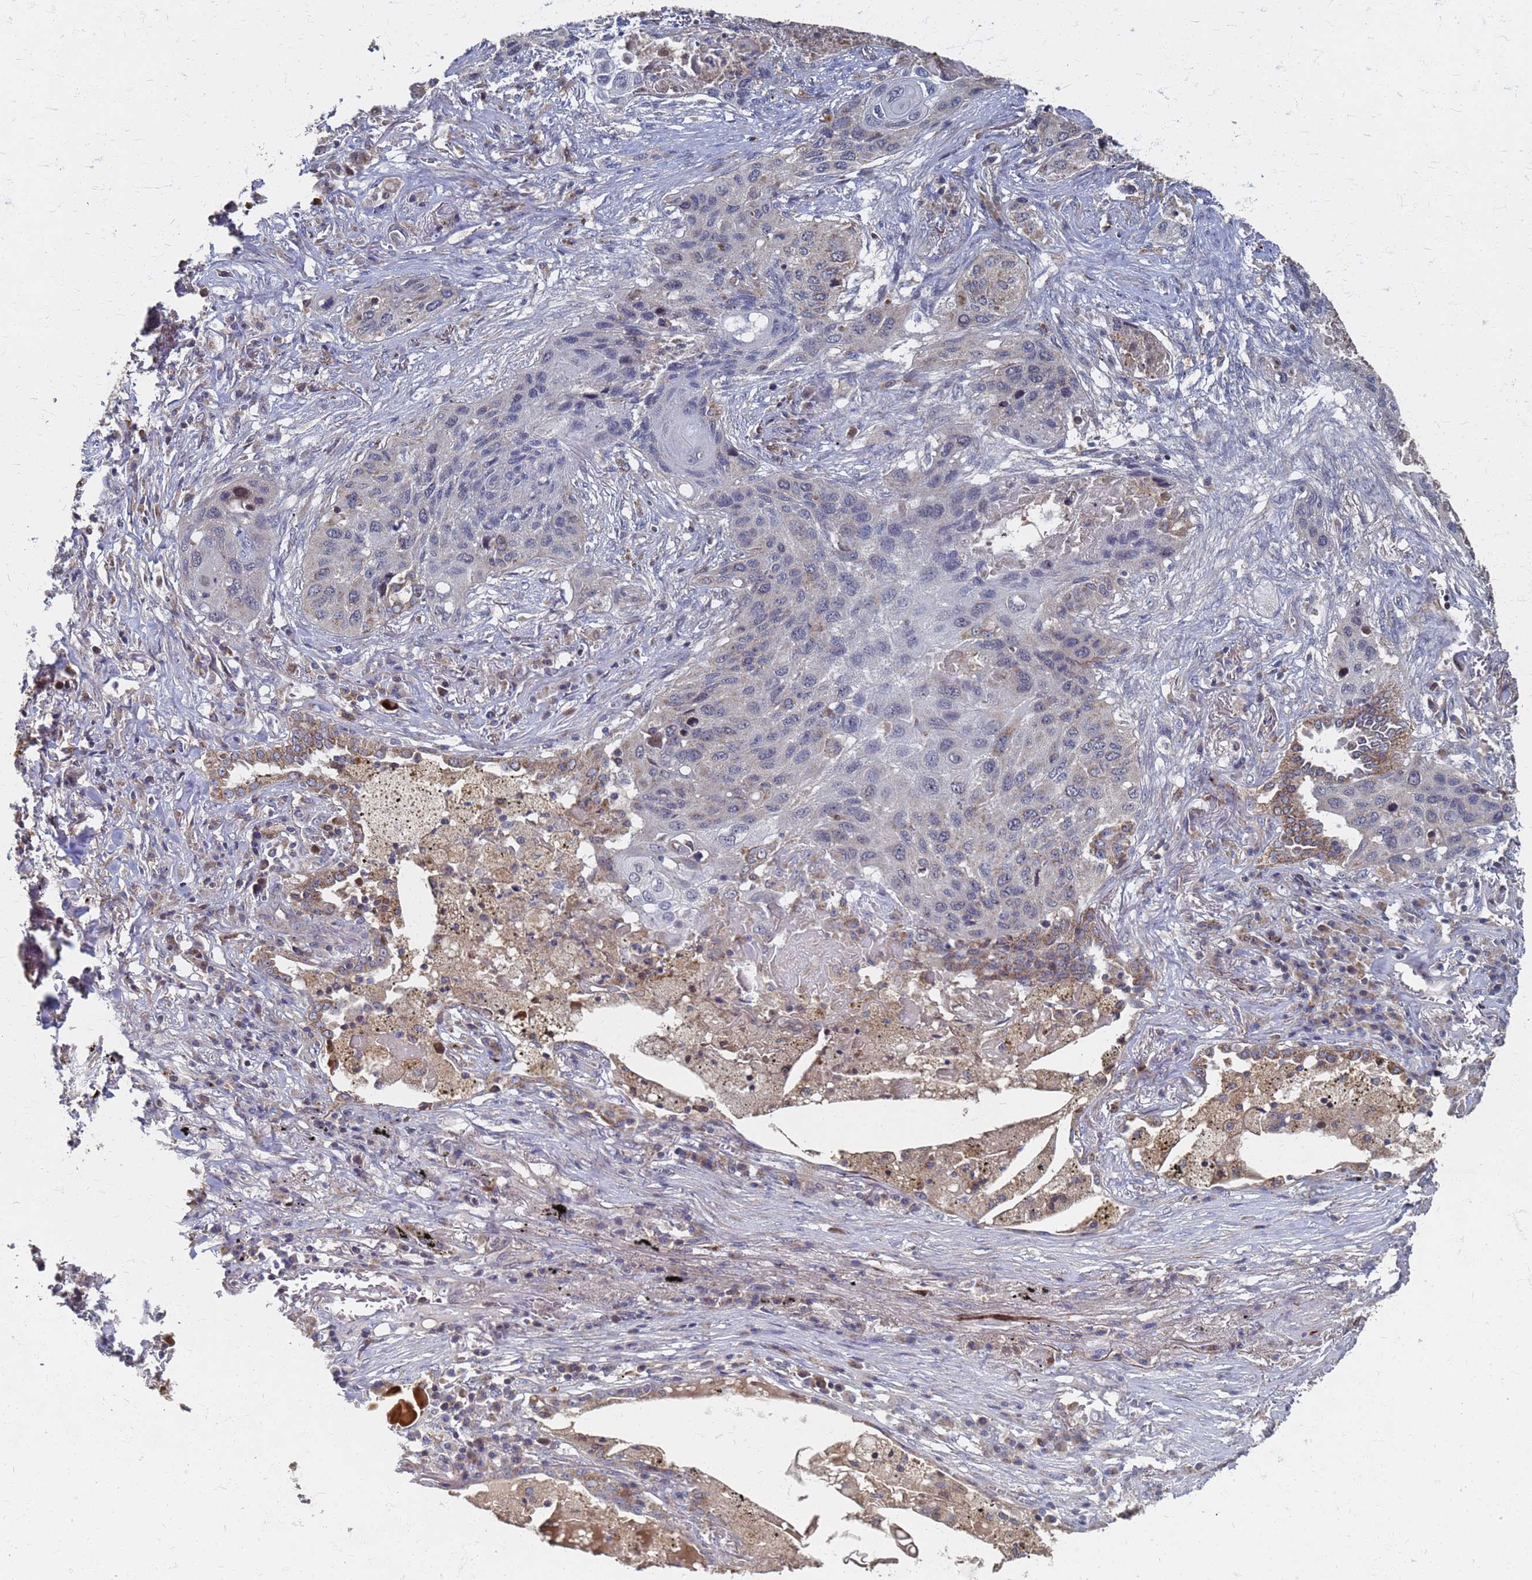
{"staining": {"intensity": "negative", "quantity": "none", "location": "none"}, "tissue": "lung cancer", "cell_type": "Tumor cells", "image_type": "cancer", "snomed": [{"axis": "morphology", "description": "Squamous cell carcinoma, NOS"}, {"axis": "topography", "description": "Lung"}], "caption": "High magnification brightfield microscopy of squamous cell carcinoma (lung) stained with DAB (3,3'-diaminobenzidine) (brown) and counterstained with hematoxylin (blue): tumor cells show no significant staining. (Brightfield microscopy of DAB immunohistochemistry at high magnification).", "gene": "ATPAF1", "patient": {"sex": "female", "age": 63}}